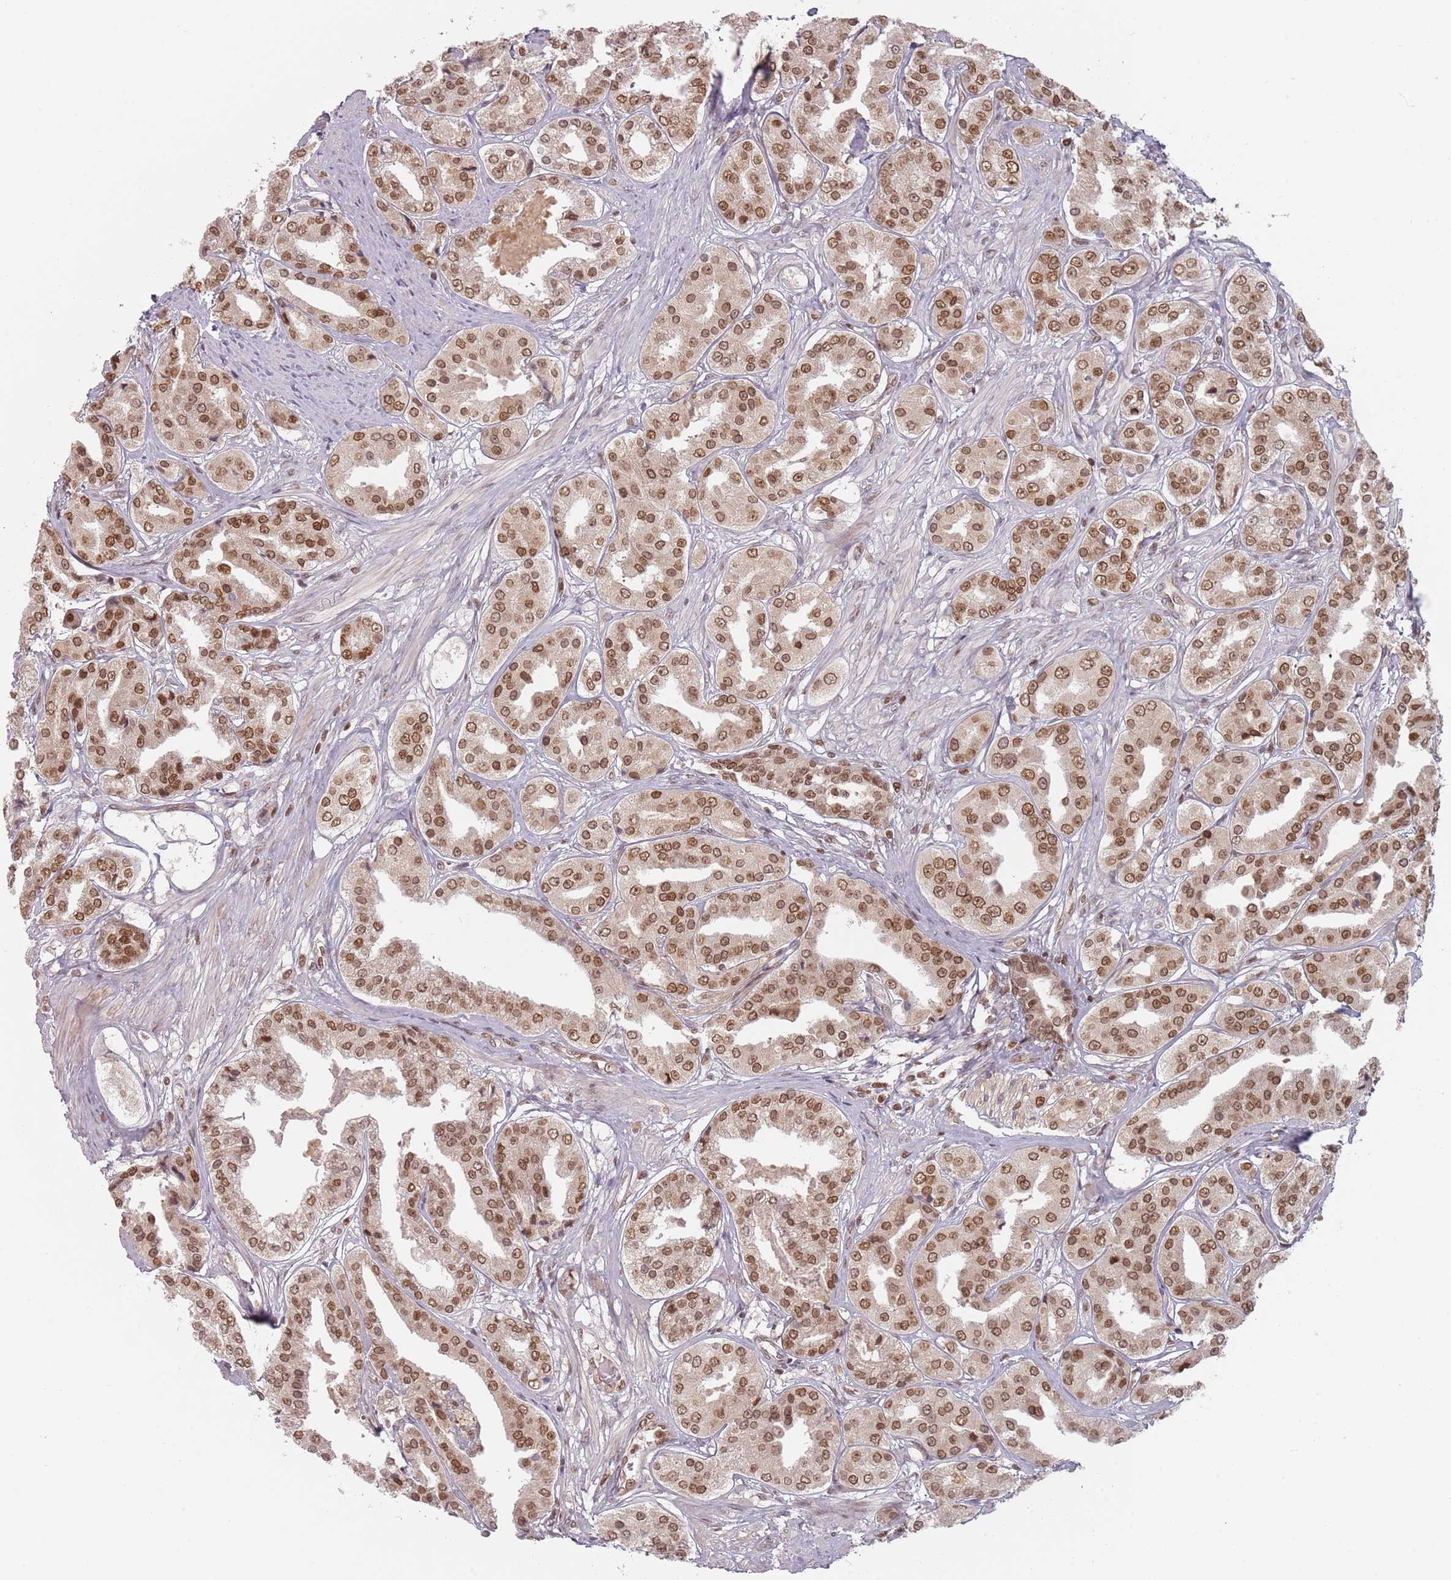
{"staining": {"intensity": "moderate", "quantity": ">75%", "location": "nuclear"}, "tissue": "prostate cancer", "cell_type": "Tumor cells", "image_type": "cancer", "snomed": [{"axis": "morphology", "description": "Adenocarcinoma, High grade"}, {"axis": "topography", "description": "Prostate"}], "caption": "Approximately >75% of tumor cells in high-grade adenocarcinoma (prostate) exhibit moderate nuclear protein expression as visualized by brown immunohistochemical staining.", "gene": "NUP50", "patient": {"sex": "male", "age": 63}}